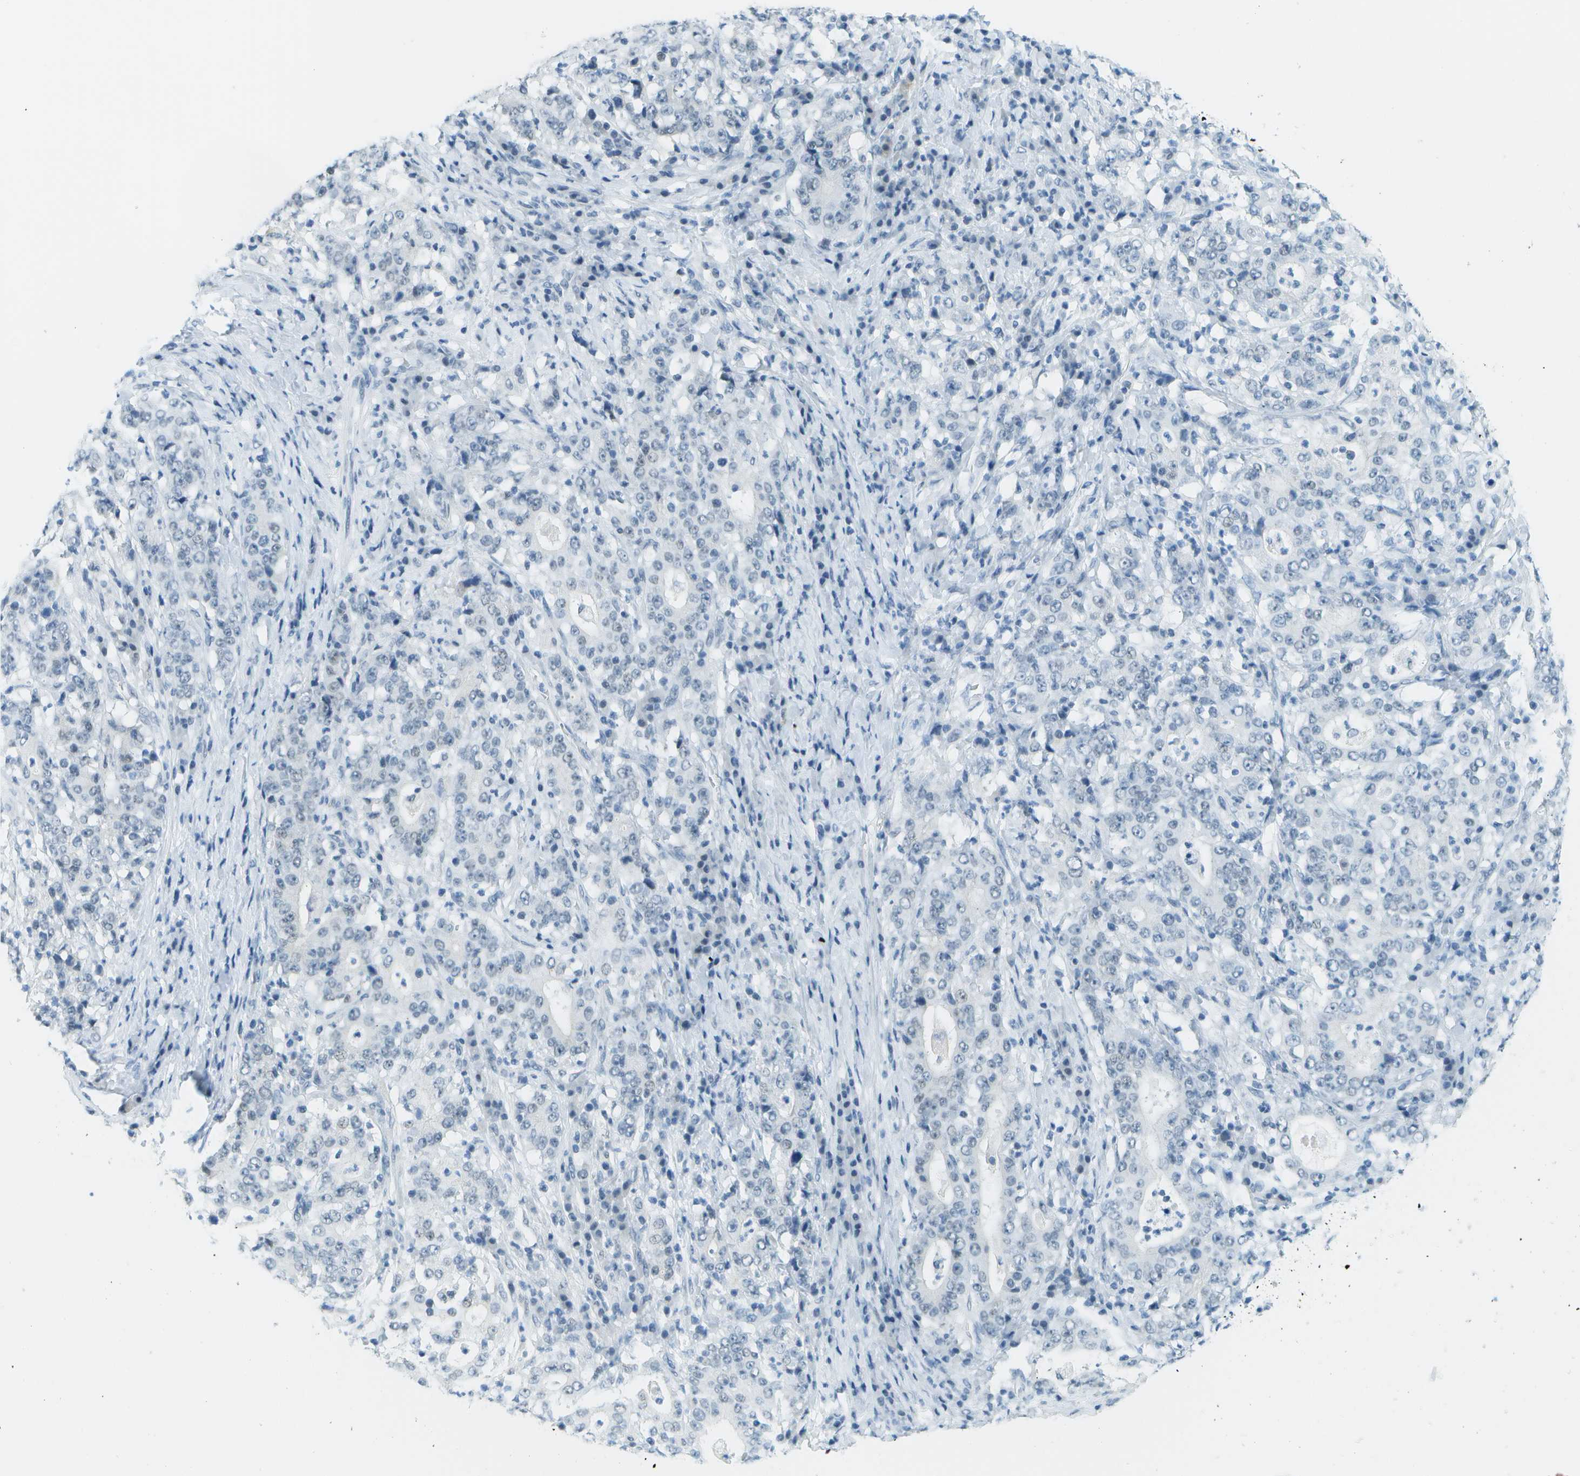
{"staining": {"intensity": "negative", "quantity": "none", "location": "none"}, "tissue": "stomach cancer", "cell_type": "Tumor cells", "image_type": "cancer", "snomed": [{"axis": "morphology", "description": "Normal tissue, NOS"}, {"axis": "morphology", "description": "Adenocarcinoma, NOS"}, {"axis": "topography", "description": "Stomach, upper"}, {"axis": "topography", "description": "Stomach"}], "caption": "High magnification brightfield microscopy of stomach cancer stained with DAB (3,3'-diaminobenzidine) (brown) and counterstained with hematoxylin (blue): tumor cells show no significant expression.", "gene": "NEK11", "patient": {"sex": "male", "age": 59}}